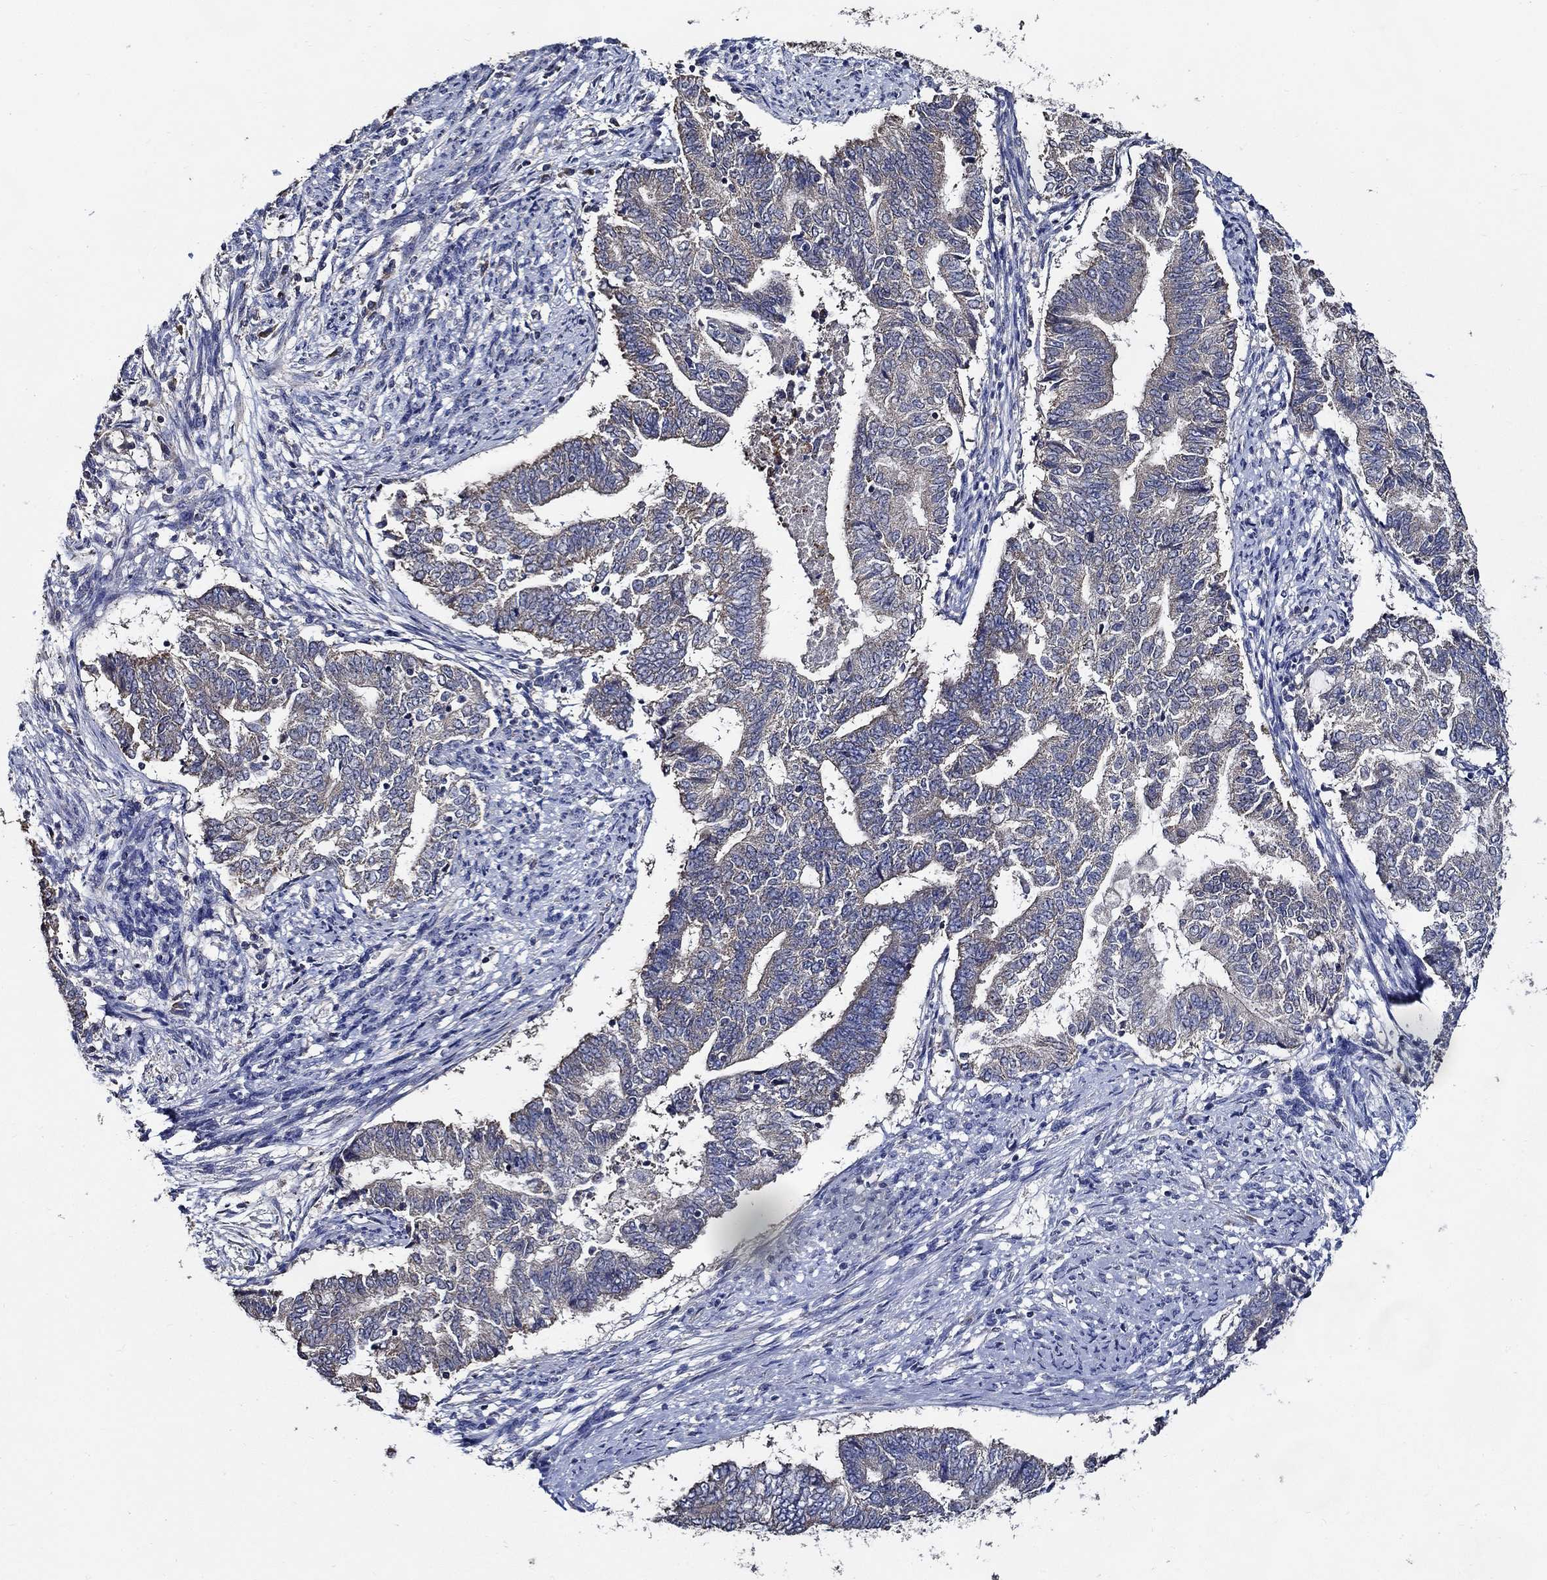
{"staining": {"intensity": "negative", "quantity": "none", "location": "none"}, "tissue": "endometrial cancer", "cell_type": "Tumor cells", "image_type": "cancer", "snomed": [{"axis": "morphology", "description": "Adenocarcinoma, NOS"}, {"axis": "topography", "description": "Endometrium"}], "caption": "There is no significant positivity in tumor cells of adenocarcinoma (endometrial). (DAB (3,3'-diaminobenzidine) immunohistochemistry (IHC) visualized using brightfield microscopy, high magnification).", "gene": "WDR53", "patient": {"sex": "female", "age": 65}}